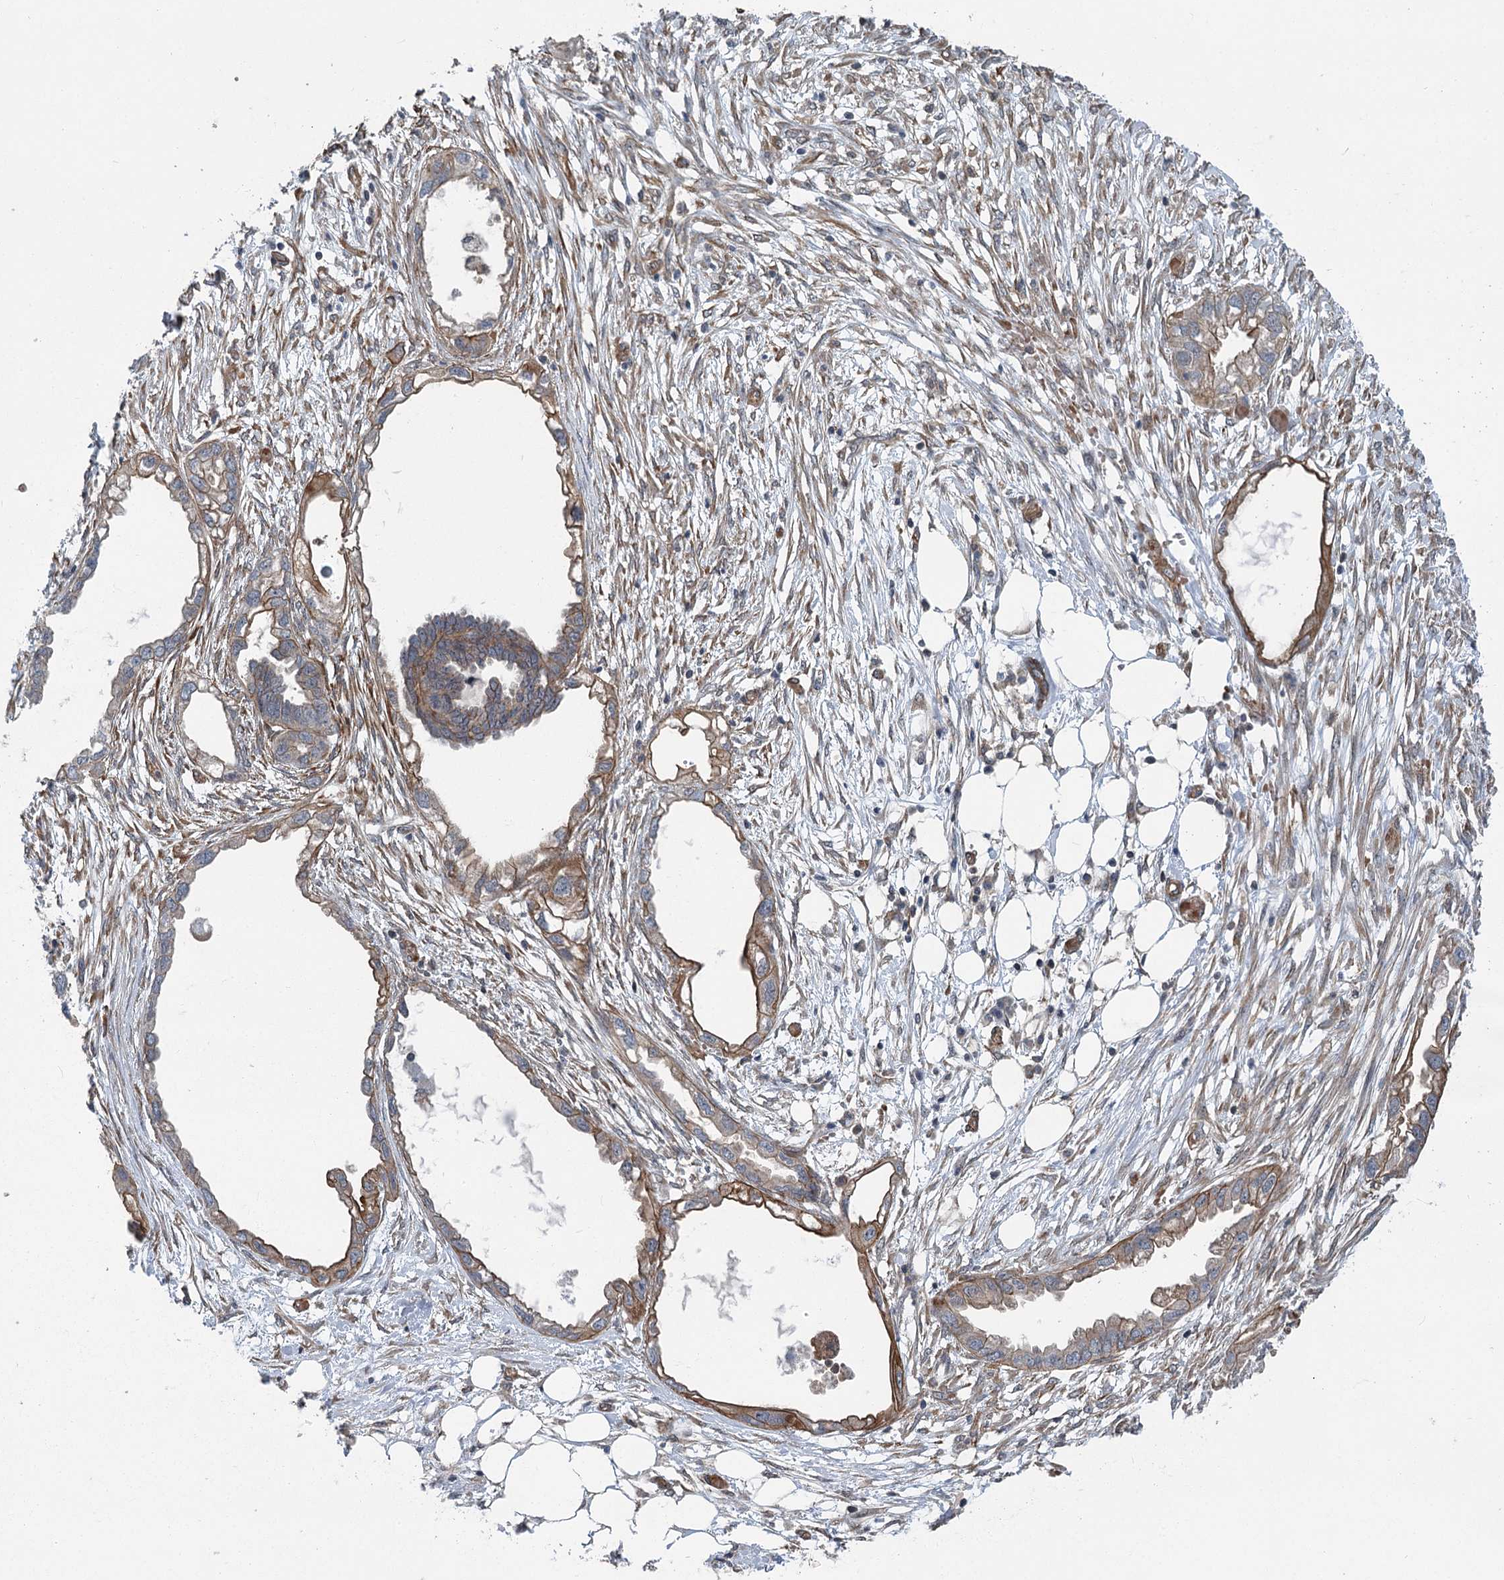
{"staining": {"intensity": "moderate", "quantity": "25%-75%", "location": "cytoplasmic/membranous"}, "tissue": "endometrial cancer", "cell_type": "Tumor cells", "image_type": "cancer", "snomed": [{"axis": "morphology", "description": "Adenocarcinoma, NOS"}, {"axis": "morphology", "description": "Adenocarcinoma, metastatic, NOS"}, {"axis": "topography", "description": "Adipose tissue"}, {"axis": "topography", "description": "Endometrium"}], "caption": "Immunohistochemical staining of human adenocarcinoma (endometrial) shows medium levels of moderate cytoplasmic/membranous protein expression in about 25%-75% of tumor cells.", "gene": "IQSEC1", "patient": {"sex": "female", "age": 67}}